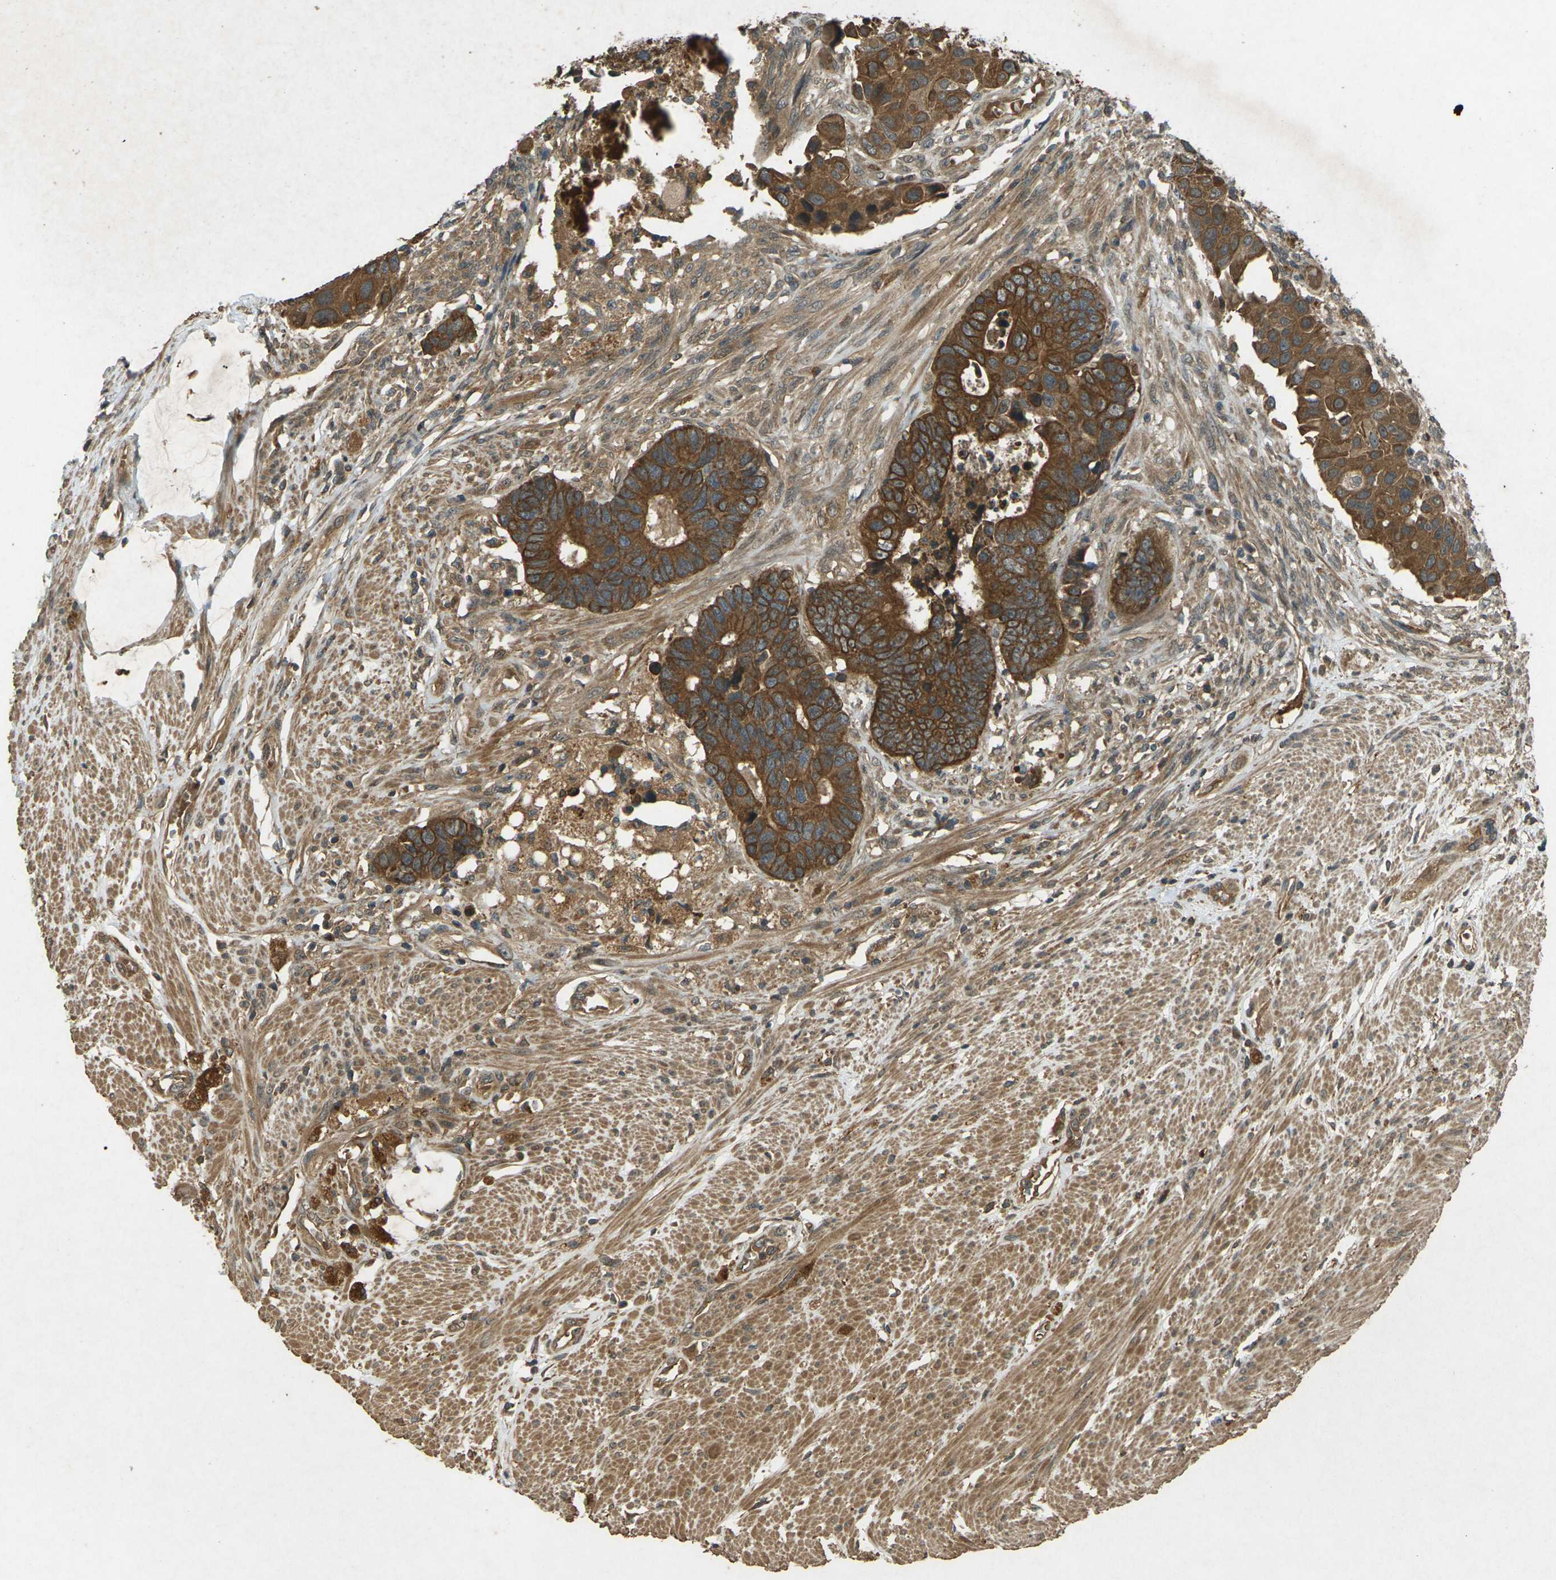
{"staining": {"intensity": "strong", "quantity": ">75%", "location": "cytoplasmic/membranous"}, "tissue": "colorectal cancer", "cell_type": "Tumor cells", "image_type": "cancer", "snomed": [{"axis": "morphology", "description": "Adenocarcinoma, NOS"}, {"axis": "topography", "description": "Rectum"}], "caption": "The micrograph demonstrates staining of colorectal cancer (adenocarcinoma), revealing strong cytoplasmic/membranous protein positivity (brown color) within tumor cells.", "gene": "TAP1", "patient": {"sex": "male", "age": 51}}